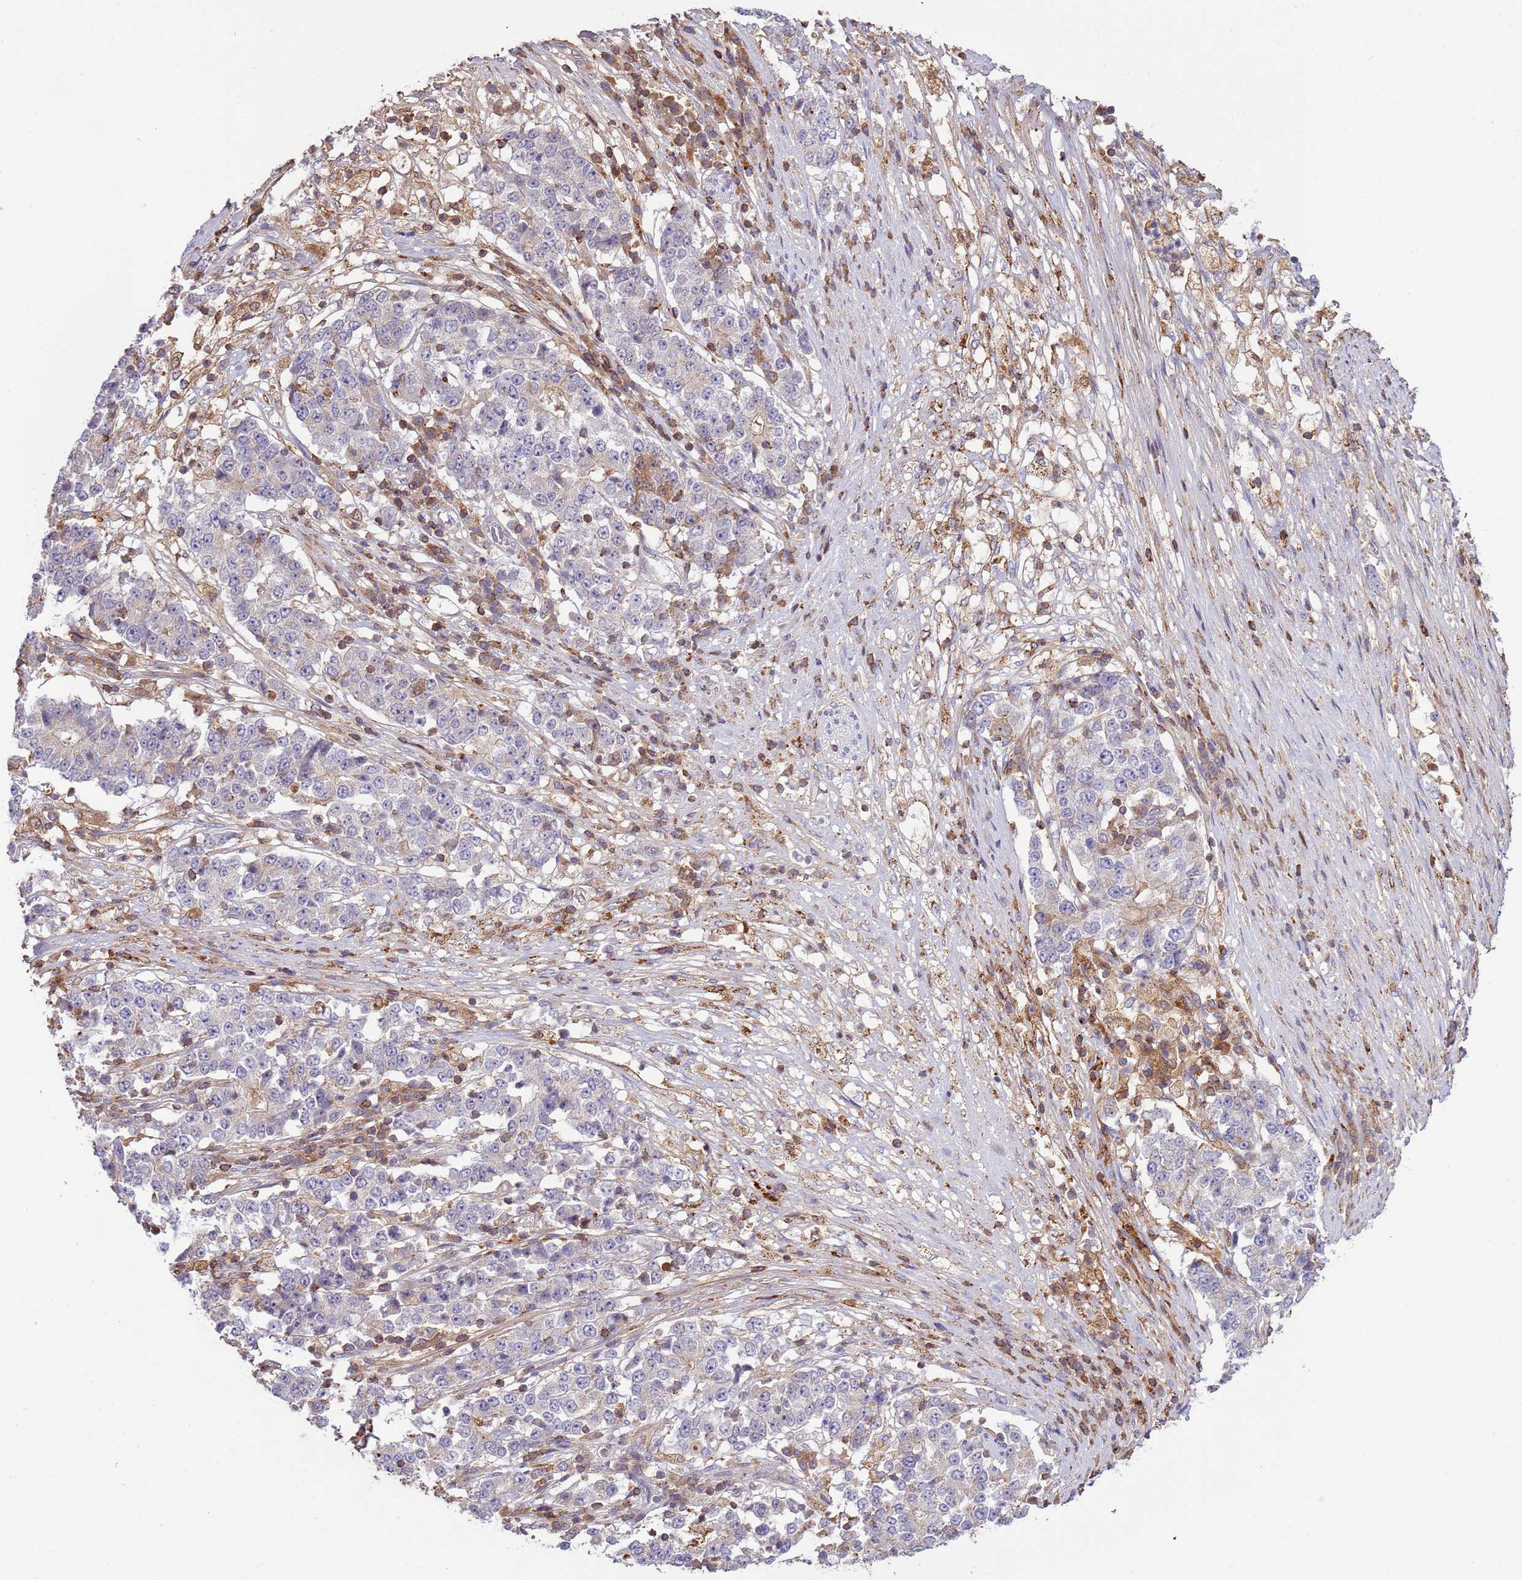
{"staining": {"intensity": "negative", "quantity": "none", "location": "none"}, "tissue": "stomach cancer", "cell_type": "Tumor cells", "image_type": "cancer", "snomed": [{"axis": "morphology", "description": "Adenocarcinoma, NOS"}, {"axis": "topography", "description": "Stomach"}], "caption": "DAB immunohistochemical staining of human adenocarcinoma (stomach) reveals no significant expression in tumor cells. The staining is performed using DAB (3,3'-diaminobenzidine) brown chromogen with nuclei counter-stained in using hematoxylin.", "gene": "ZNF624", "patient": {"sex": "male", "age": 59}}